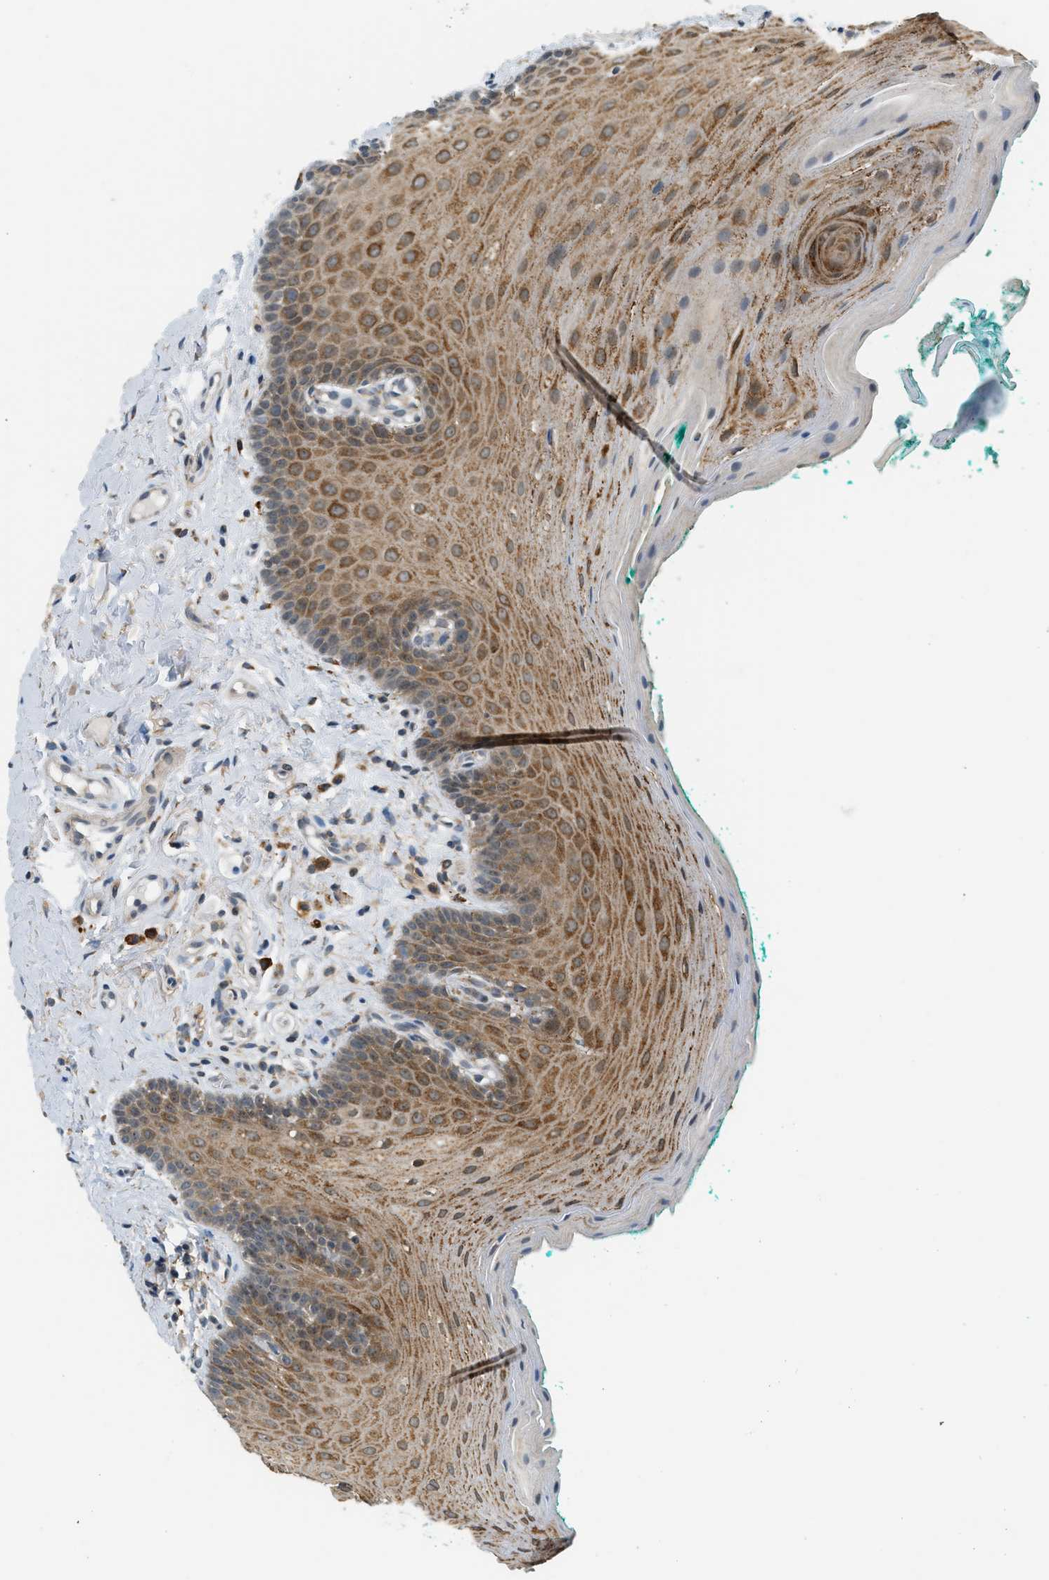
{"staining": {"intensity": "moderate", "quantity": "25%-75%", "location": "cytoplasmic/membranous,nuclear"}, "tissue": "oral mucosa", "cell_type": "Squamous epithelial cells", "image_type": "normal", "snomed": [{"axis": "morphology", "description": "Normal tissue, NOS"}, {"axis": "topography", "description": "Oral tissue"}], "caption": "Immunohistochemical staining of normal human oral mucosa demonstrates moderate cytoplasmic/membranous,nuclear protein staining in approximately 25%-75% of squamous epithelial cells.", "gene": "SEMA4D", "patient": {"sex": "male", "age": 58}}